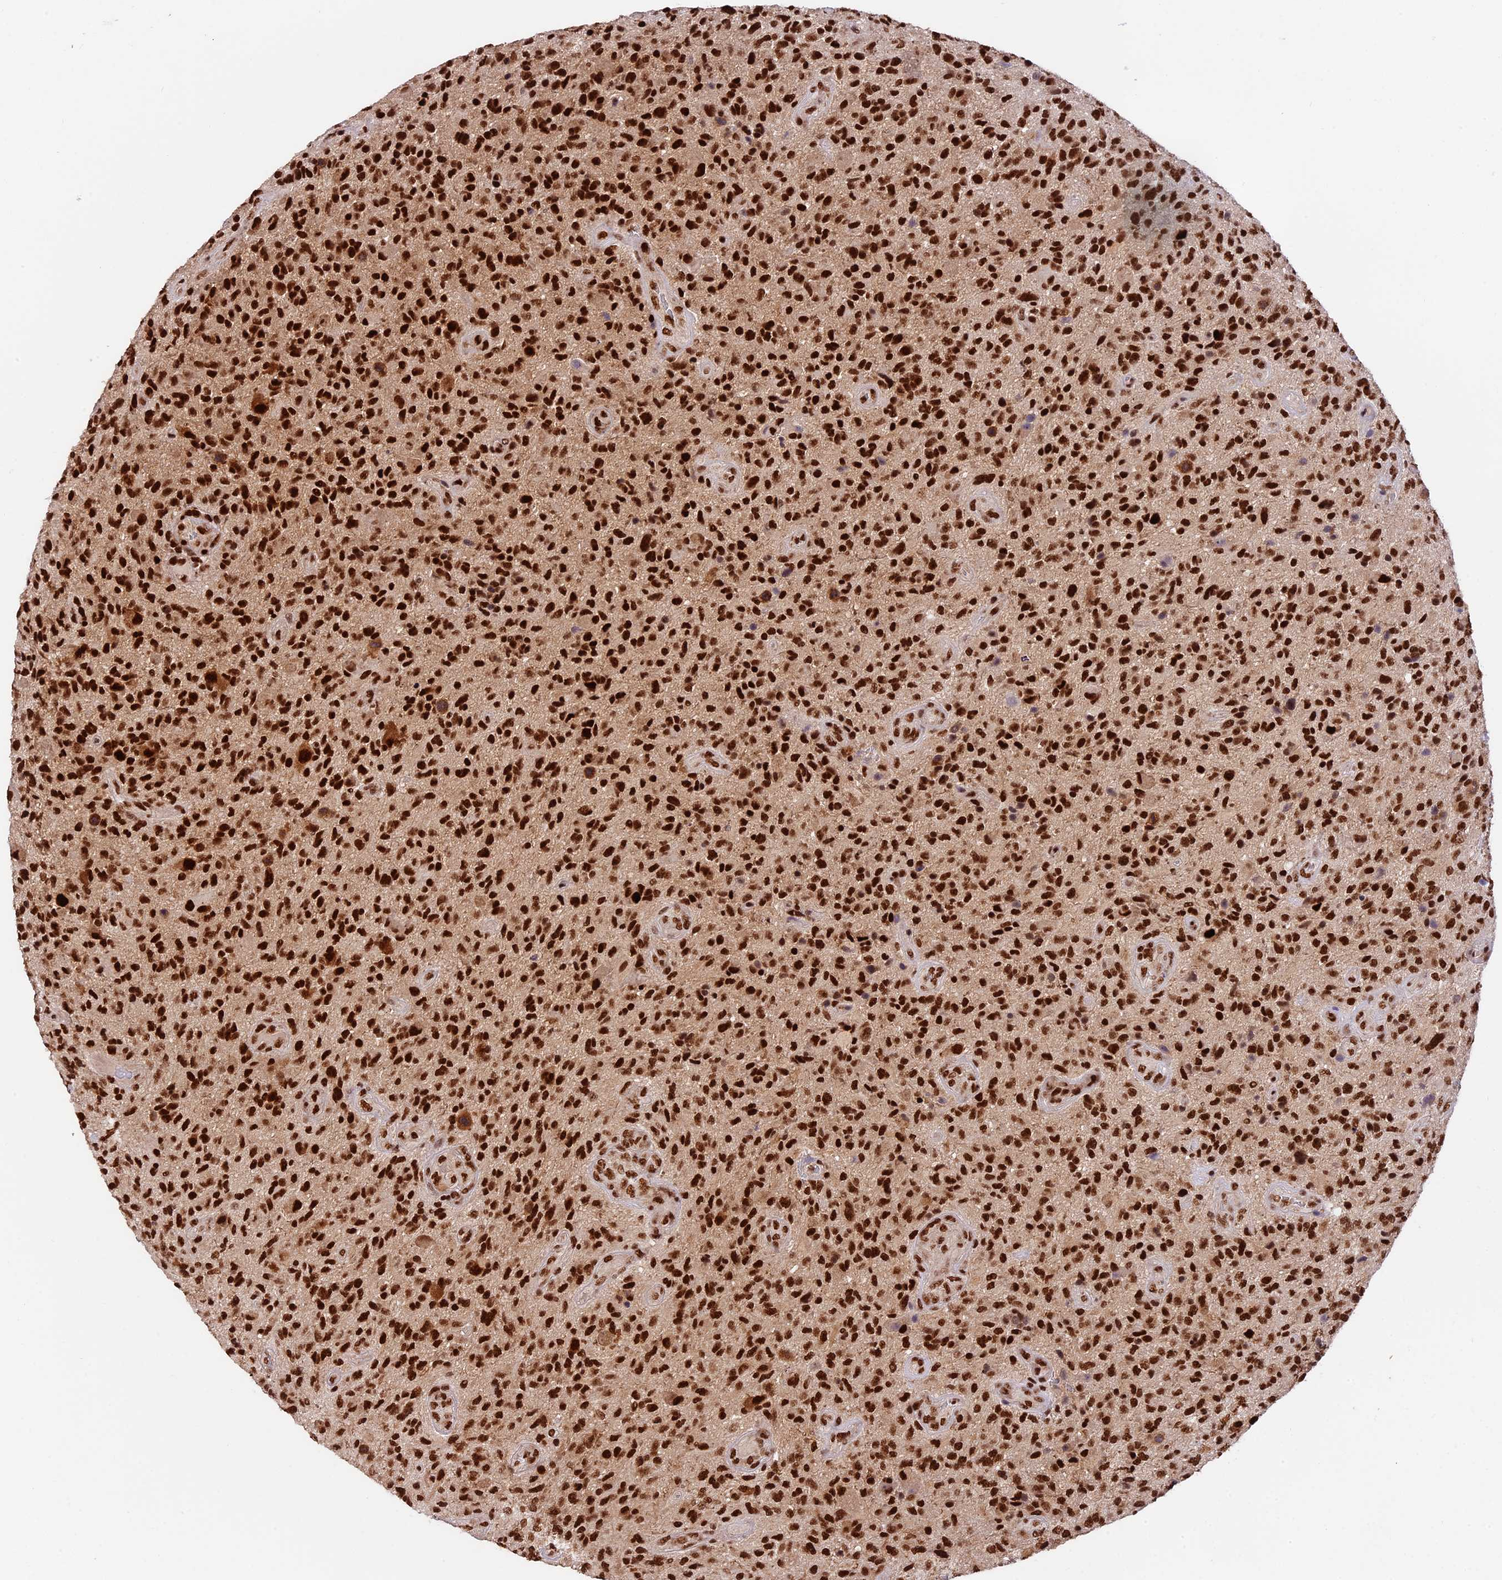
{"staining": {"intensity": "strong", "quantity": ">75%", "location": "nuclear"}, "tissue": "glioma", "cell_type": "Tumor cells", "image_type": "cancer", "snomed": [{"axis": "morphology", "description": "Glioma, malignant, High grade"}, {"axis": "topography", "description": "Brain"}], "caption": "IHC staining of malignant glioma (high-grade), which displays high levels of strong nuclear positivity in approximately >75% of tumor cells indicating strong nuclear protein positivity. The staining was performed using DAB (brown) for protein detection and nuclei were counterstained in hematoxylin (blue).", "gene": "RAMAC", "patient": {"sex": "male", "age": 47}}